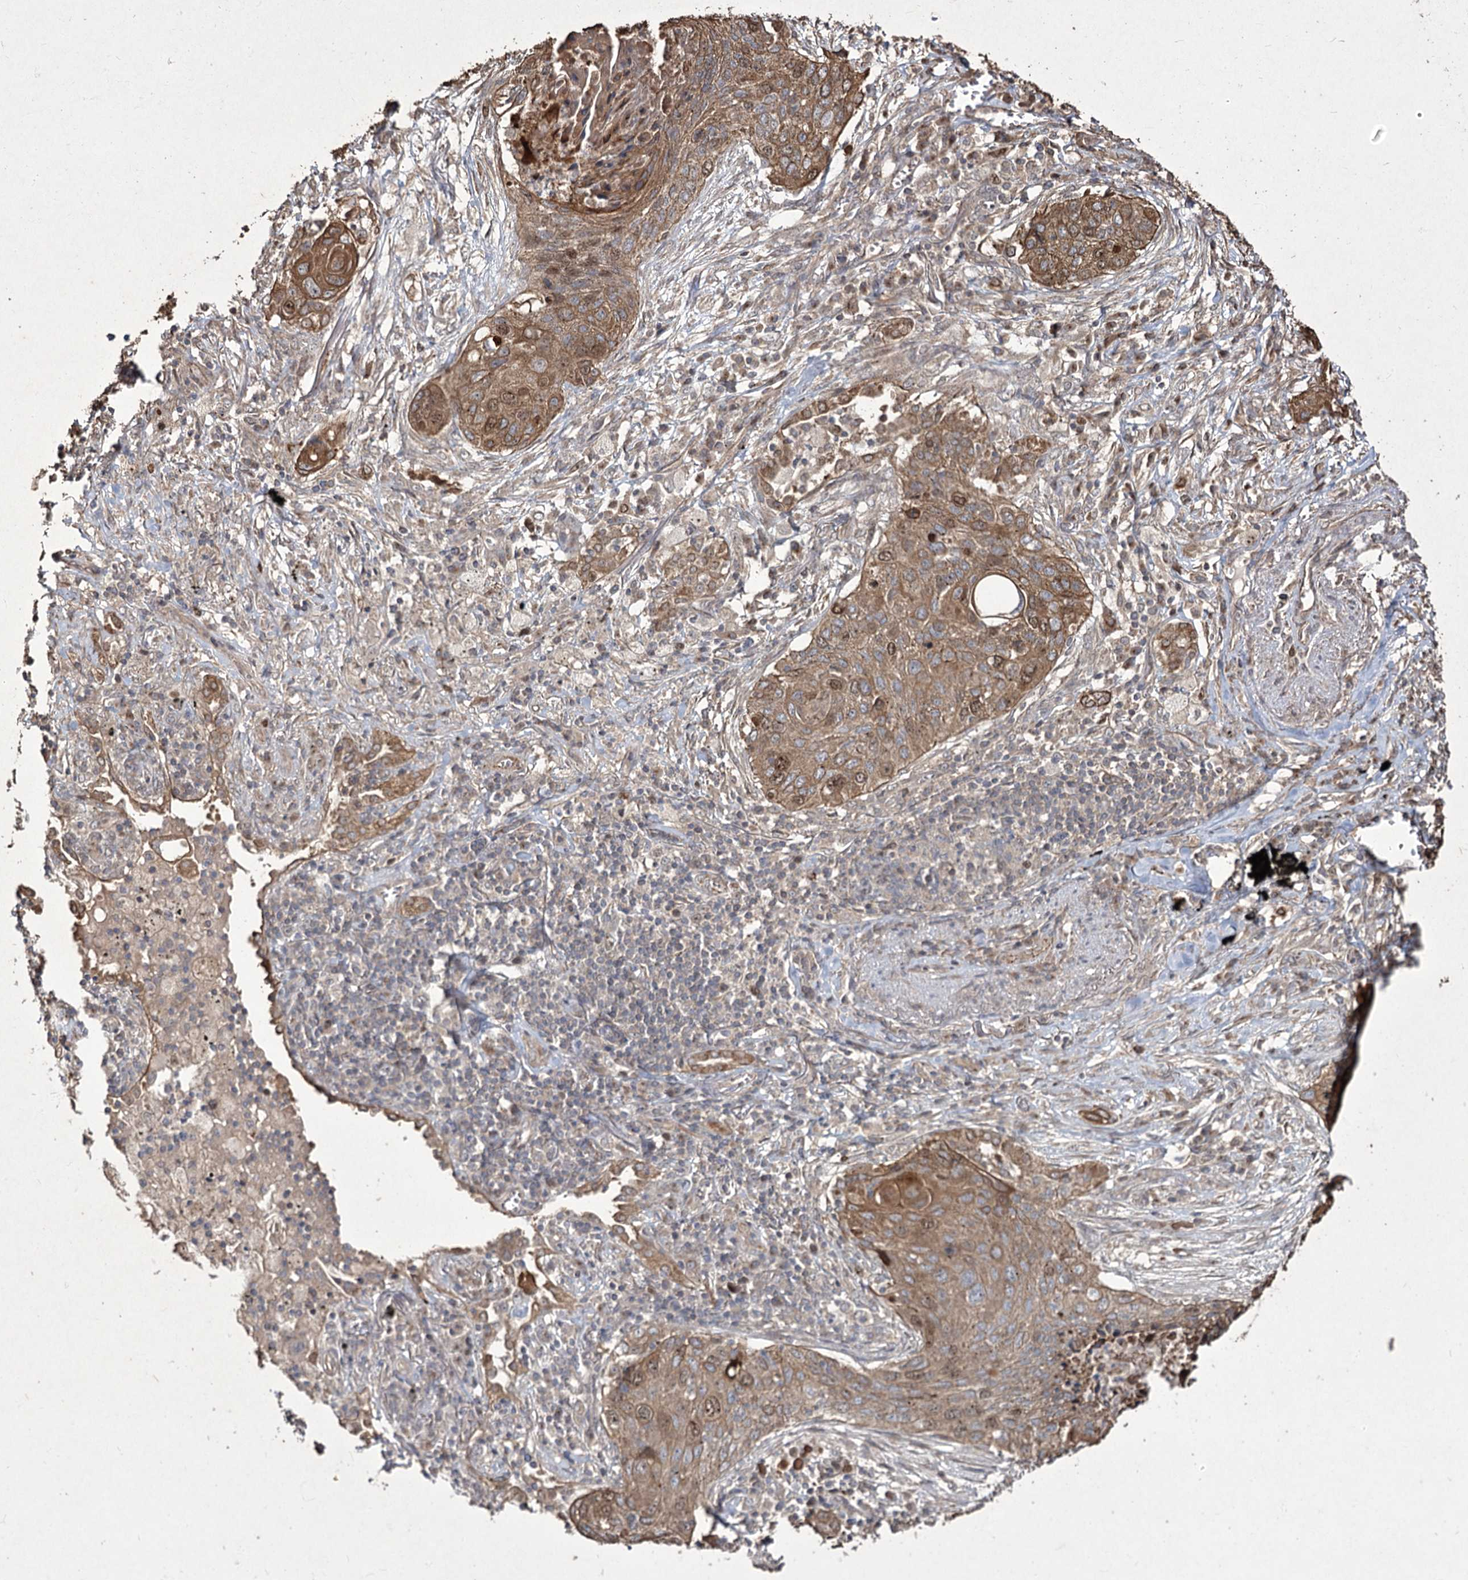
{"staining": {"intensity": "moderate", "quantity": ">75%", "location": "cytoplasmic/membranous,nuclear"}, "tissue": "lung cancer", "cell_type": "Tumor cells", "image_type": "cancer", "snomed": [{"axis": "morphology", "description": "Squamous cell carcinoma, NOS"}, {"axis": "topography", "description": "Lung"}], "caption": "IHC (DAB) staining of lung cancer (squamous cell carcinoma) demonstrates moderate cytoplasmic/membranous and nuclear protein expression in about >75% of tumor cells. (DAB (3,3'-diaminobenzidine) IHC with brightfield microscopy, high magnification).", "gene": "PRC1", "patient": {"sex": "female", "age": 63}}